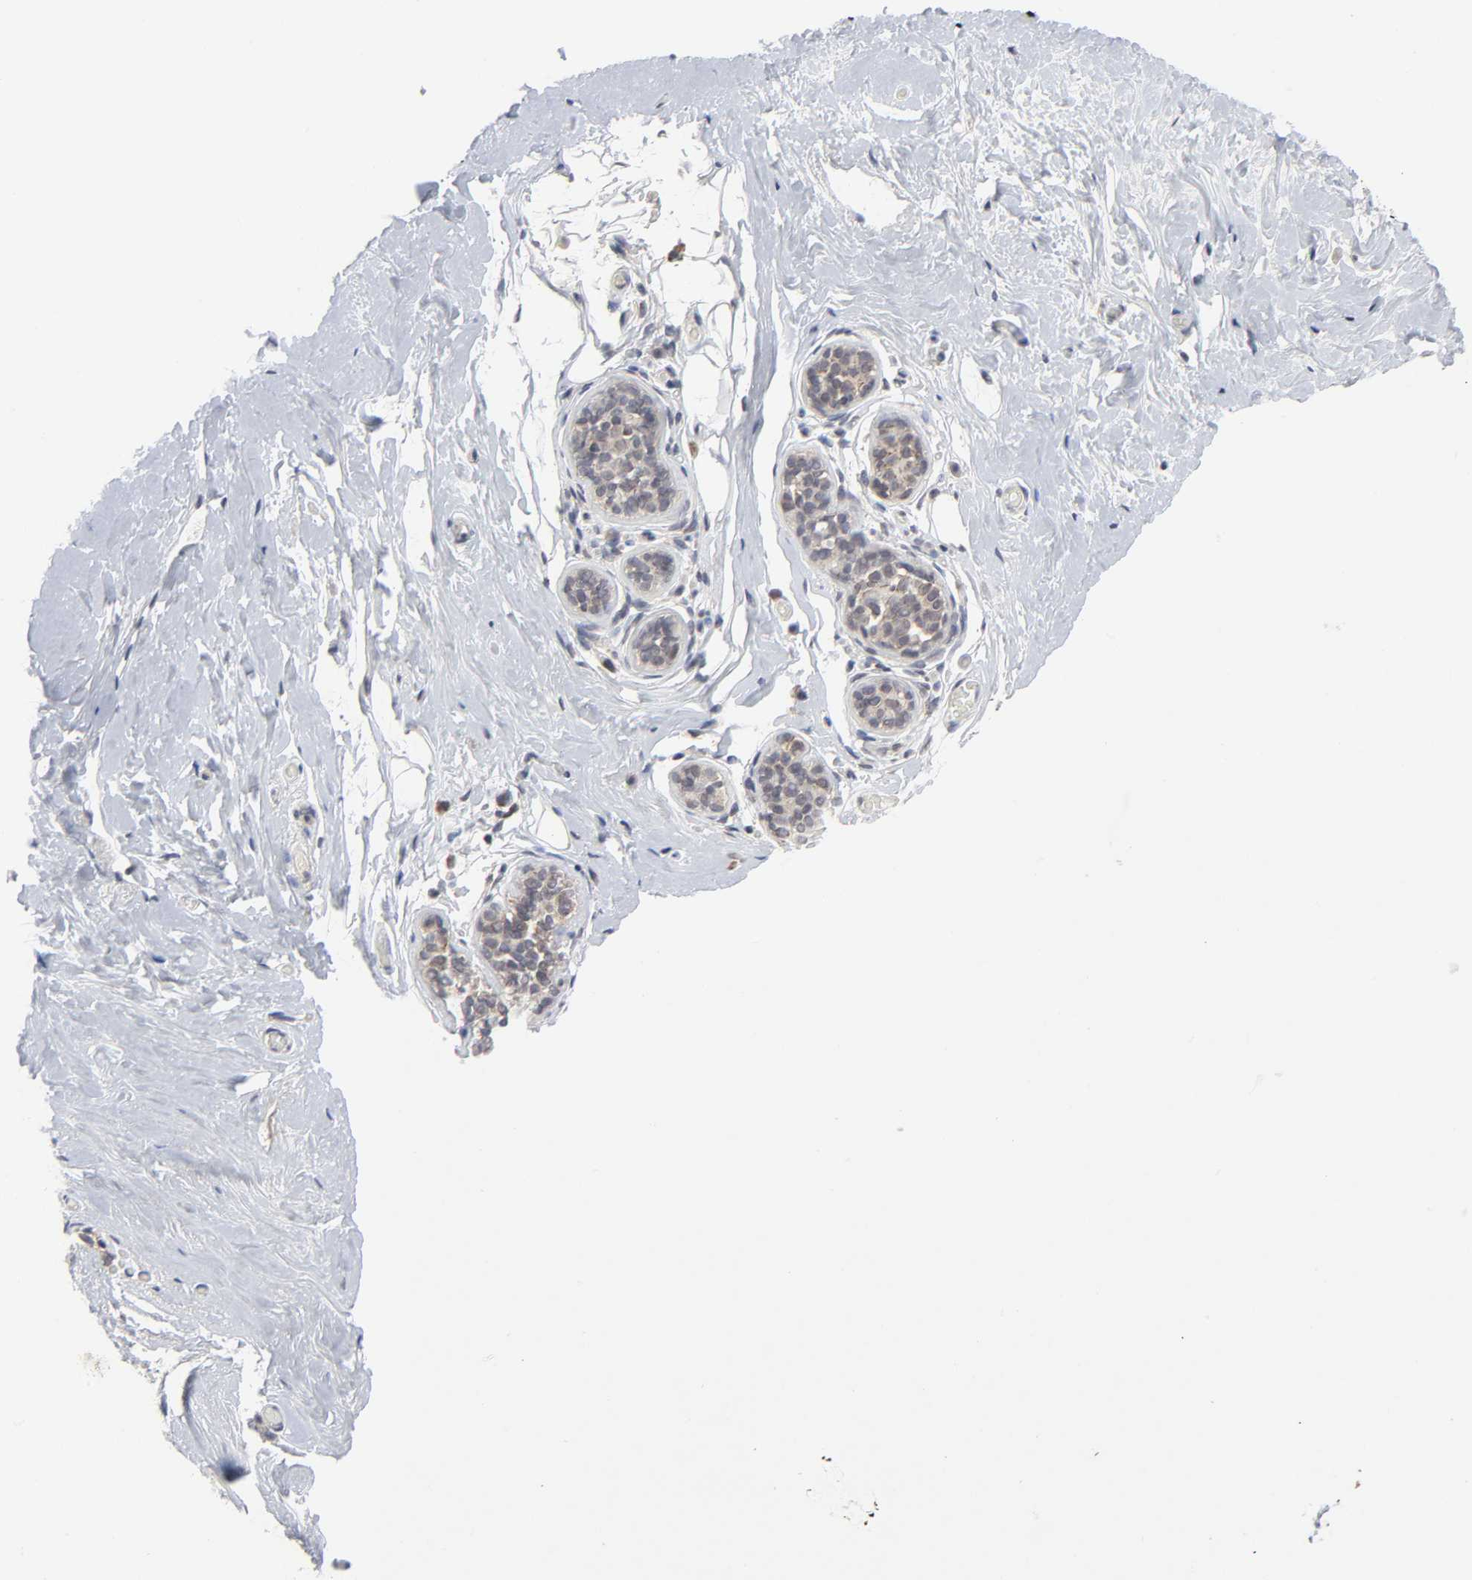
{"staining": {"intensity": "negative", "quantity": "none", "location": "none"}, "tissue": "breast", "cell_type": "Adipocytes", "image_type": "normal", "snomed": [{"axis": "morphology", "description": "Normal tissue, NOS"}, {"axis": "topography", "description": "Breast"}], "caption": "IHC micrograph of normal breast: human breast stained with DAB exhibits no significant protein expression in adipocytes.", "gene": "AUH", "patient": {"sex": "female", "age": 75}}